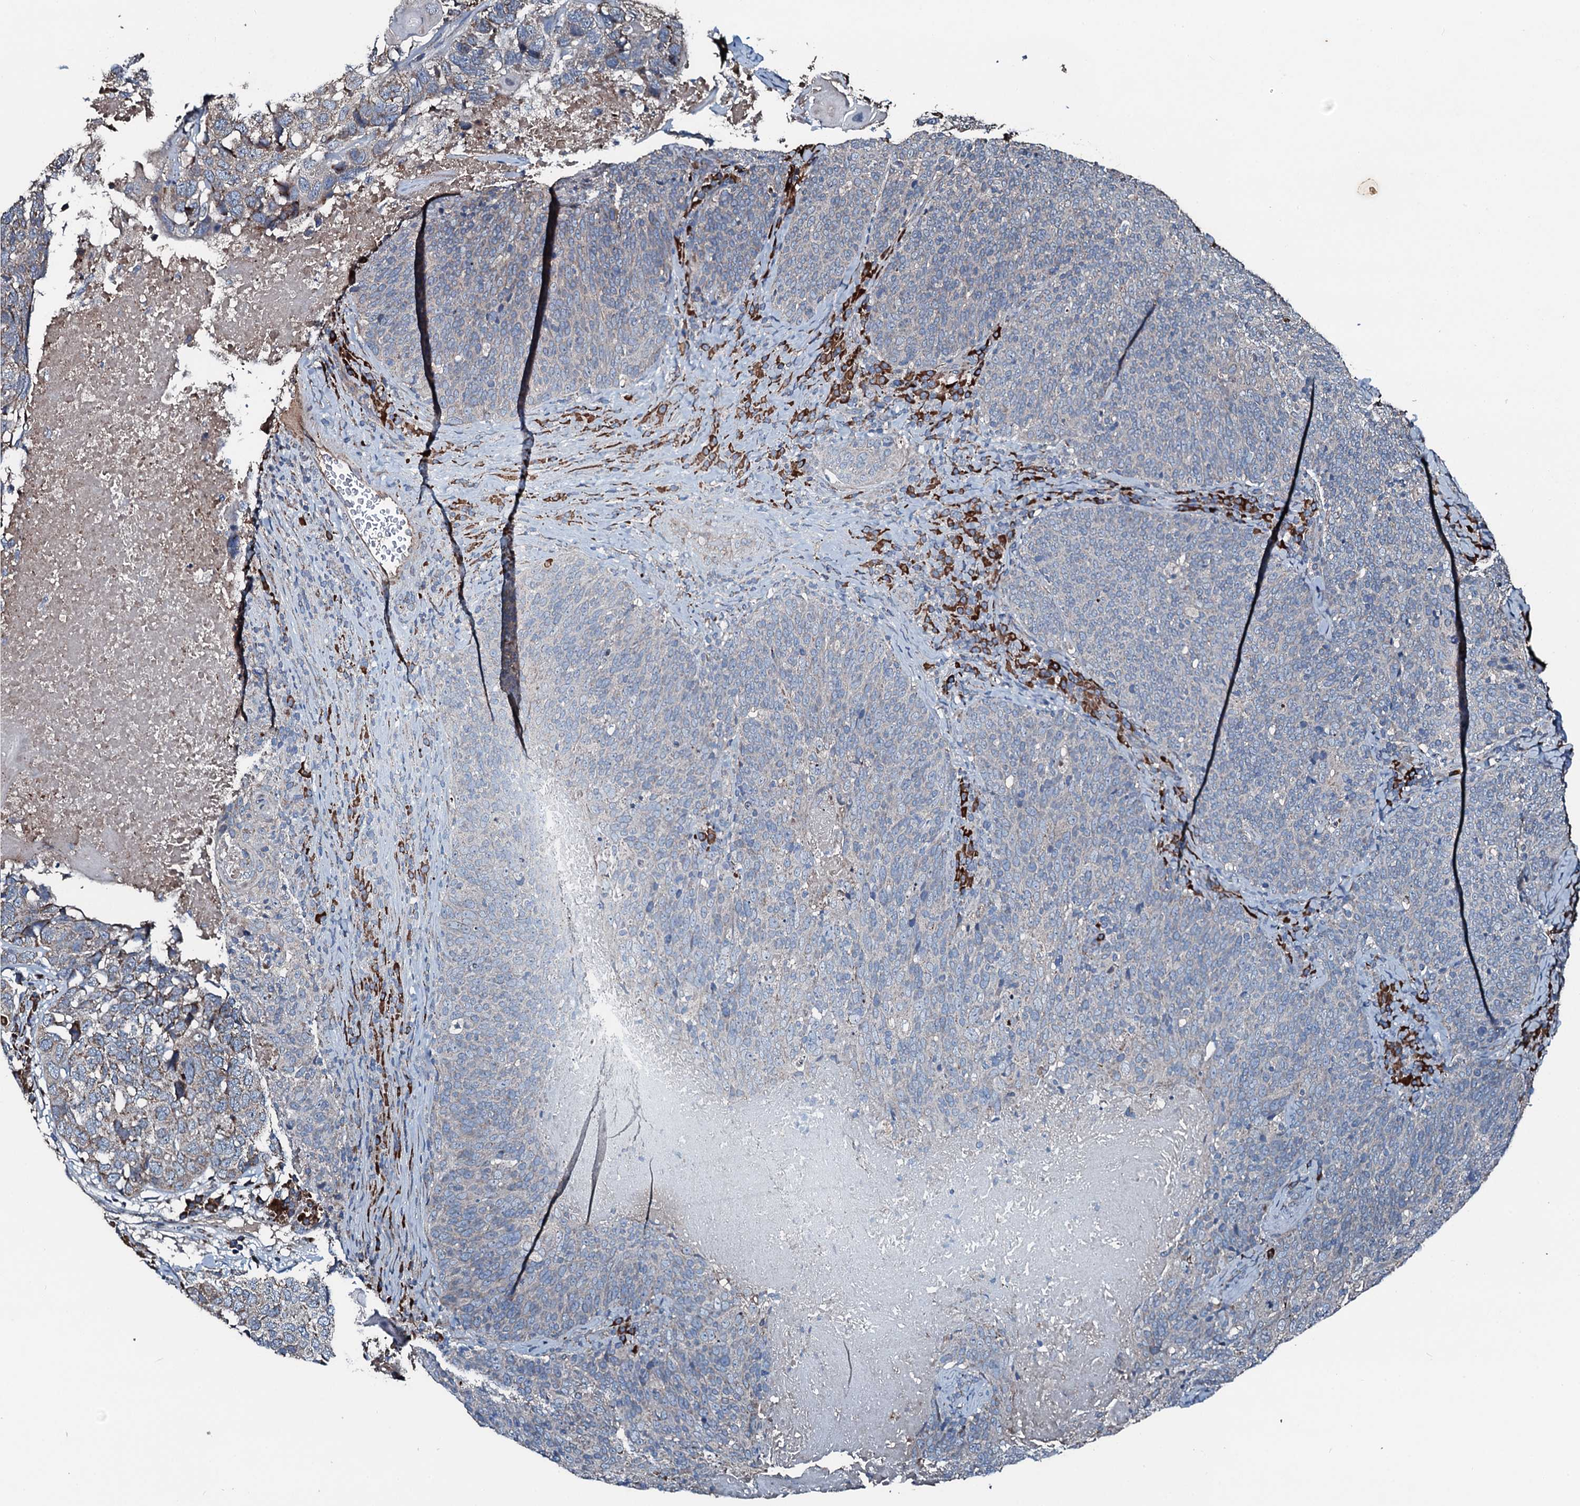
{"staining": {"intensity": "negative", "quantity": "none", "location": "none"}, "tissue": "head and neck cancer", "cell_type": "Tumor cells", "image_type": "cancer", "snomed": [{"axis": "morphology", "description": "Squamous cell carcinoma, NOS"}, {"axis": "morphology", "description": "Squamous cell carcinoma, metastatic, NOS"}, {"axis": "topography", "description": "Lymph node"}, {"axis": "topography", "description": "Head-Neck"}], "caption": "Protein analysis of metastatic squamous cell carcinoma (head and neck) exhibits no significant expression in tumor cells.", "gene": "ACSS3", "patient": {"sex": "male", "age": 62}}